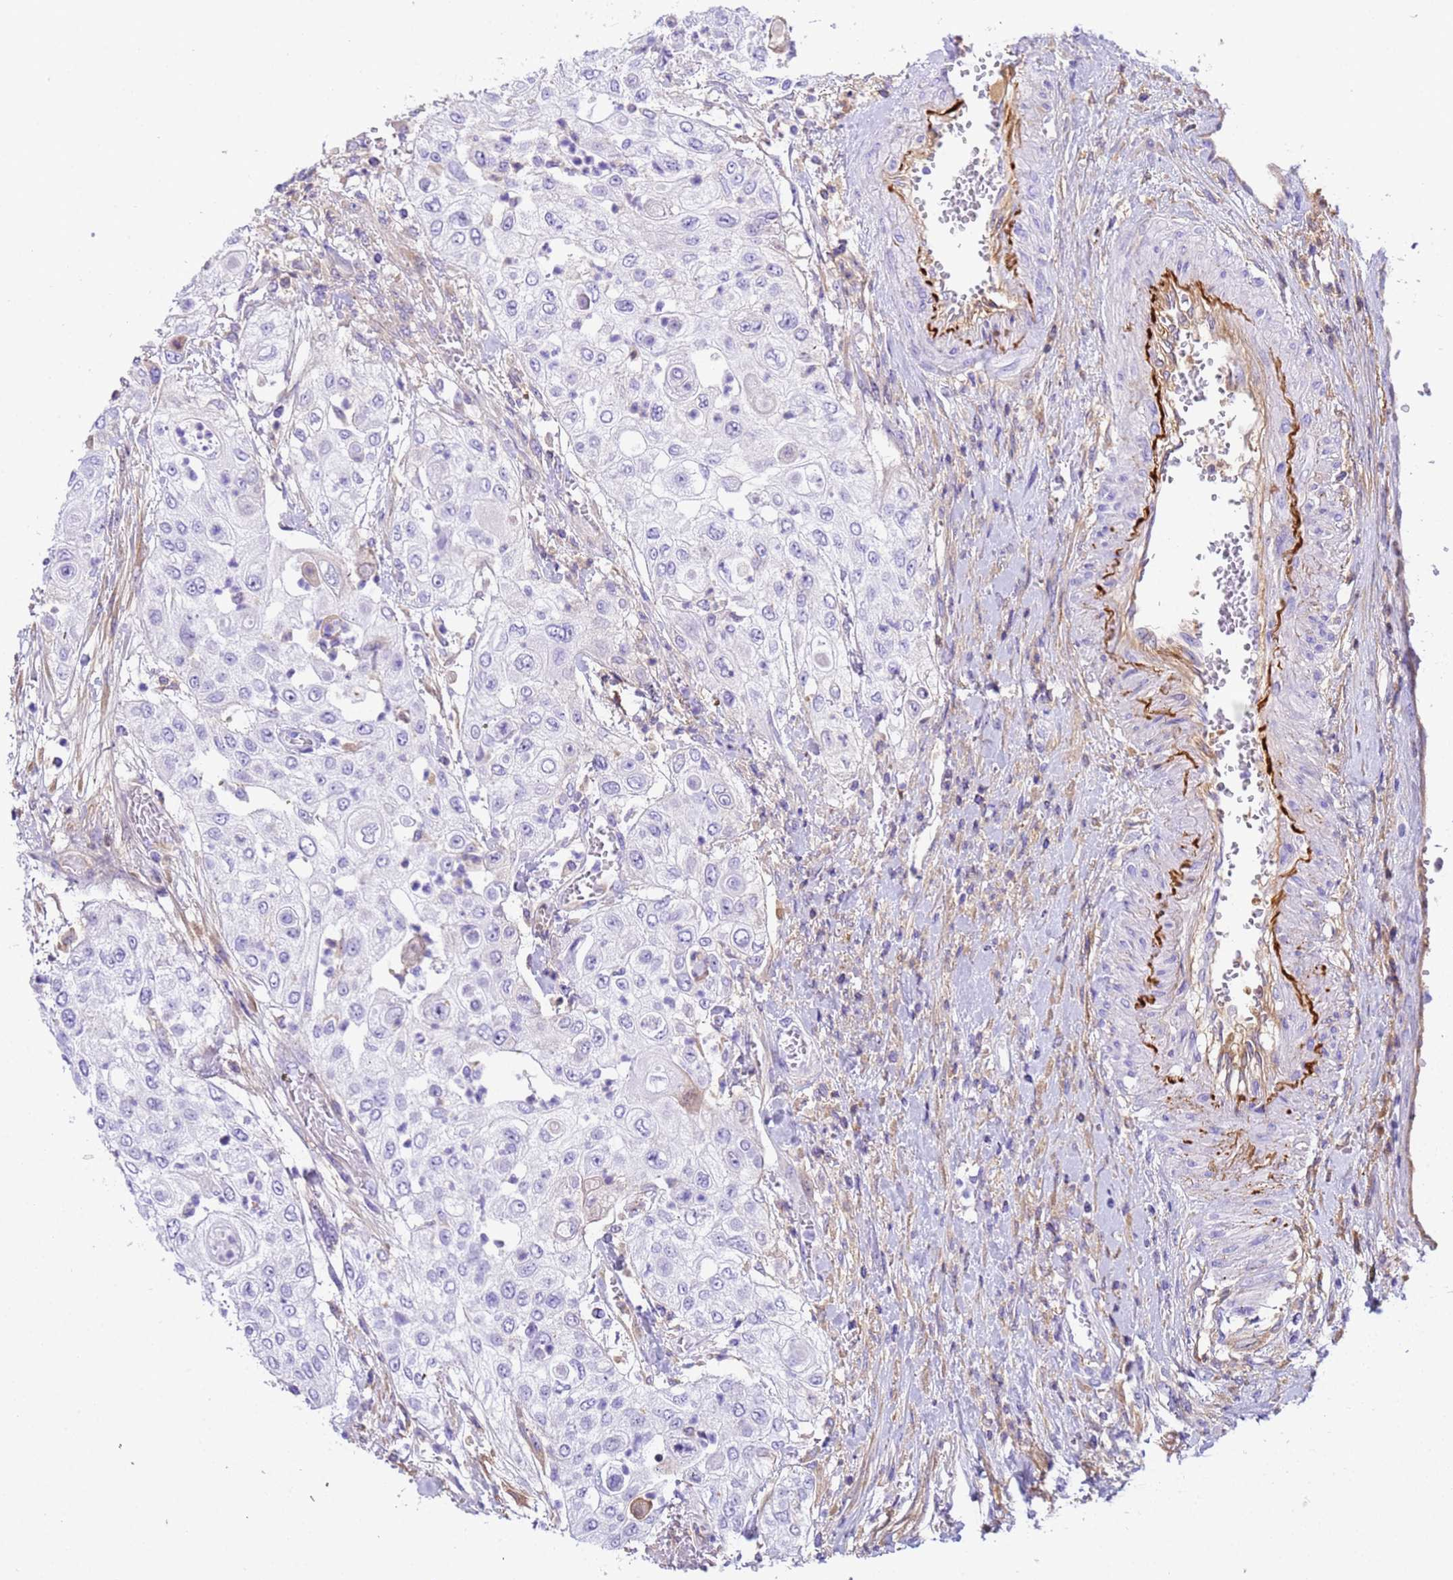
{"staining": {"intensity": "negative", "quantity": "none", "location": "none"}, "tissue": "urothelial cancer", "cell_type": "Tumor cells", "image_type": "cancer", "snomed": [{"axis": "morphology", "description": "Urothelial carcinoma, High grade"}, {"axis": "topography", "description": "Urinary bladder"}], "caption": "Urothelial carcinoma (high-grade) was stained to show a protein in brown. There is no significant expression in tumor cells.", "gene": "CFHR2", "patient": {"sex": "female", "age": 79}}